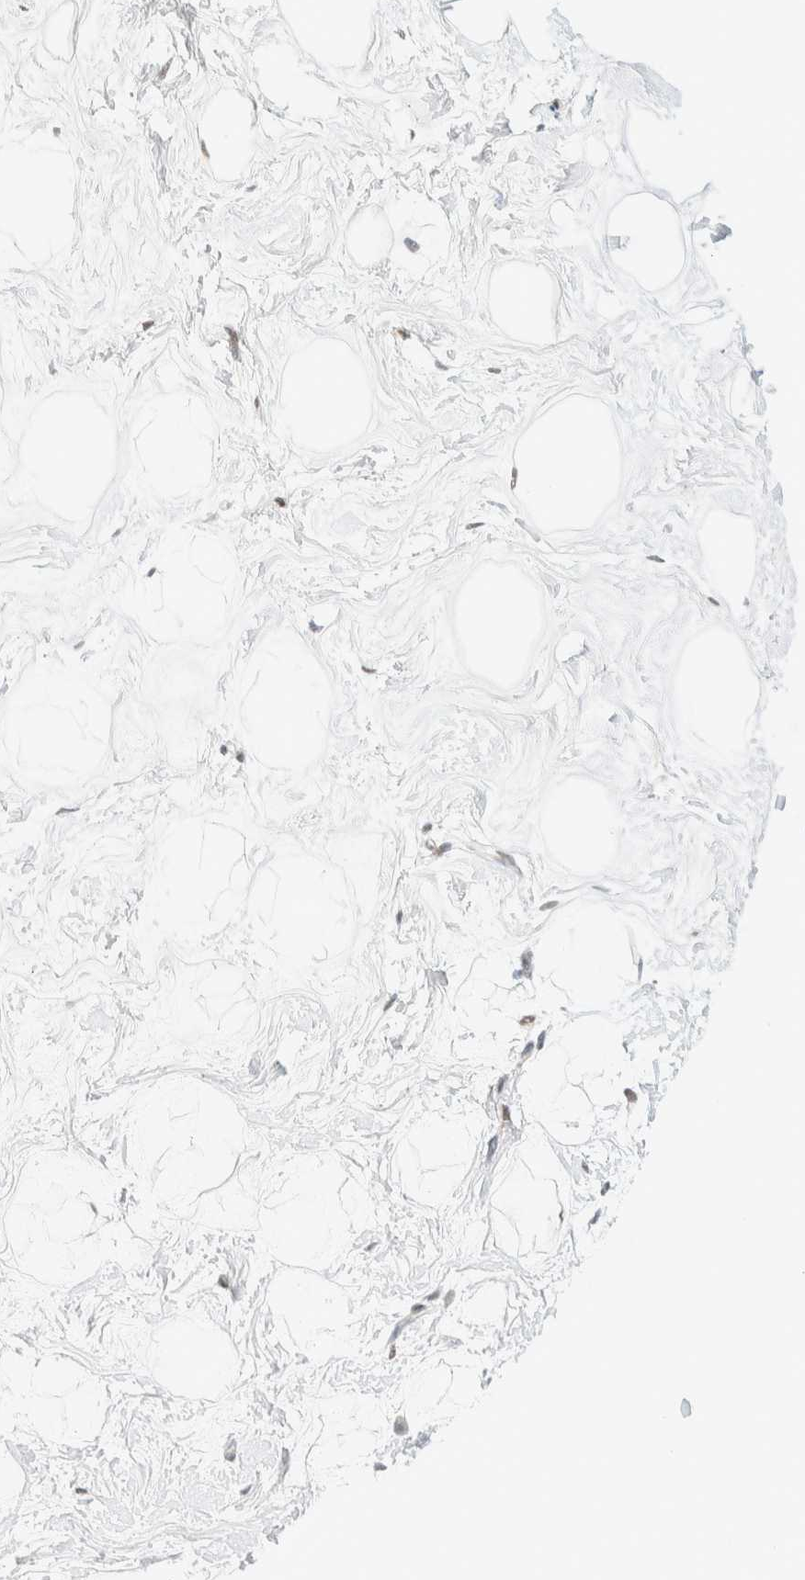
{"staining": {"intensity": "weak", "quantity": ">75%", "location": "nuclear"}, "tissue": "breast", "cell_type": "Adipocytes", "image_type": "normal", "snomed": [{"axis": "morphology", "description": "Normal tissue, NOS"}, {"axis": "topography", "description": "Breast"}], "caption": "High-magnification brightfield microscopy of unremarkable breast stained with DAB (brown) and counterstained with hematoxylin (blue). adipocytes exhibit weak nuclear positivity is present in approximately>75% of cells.", "gene": "PYGO2", "patient": {"sex": "female", "age": 23}}